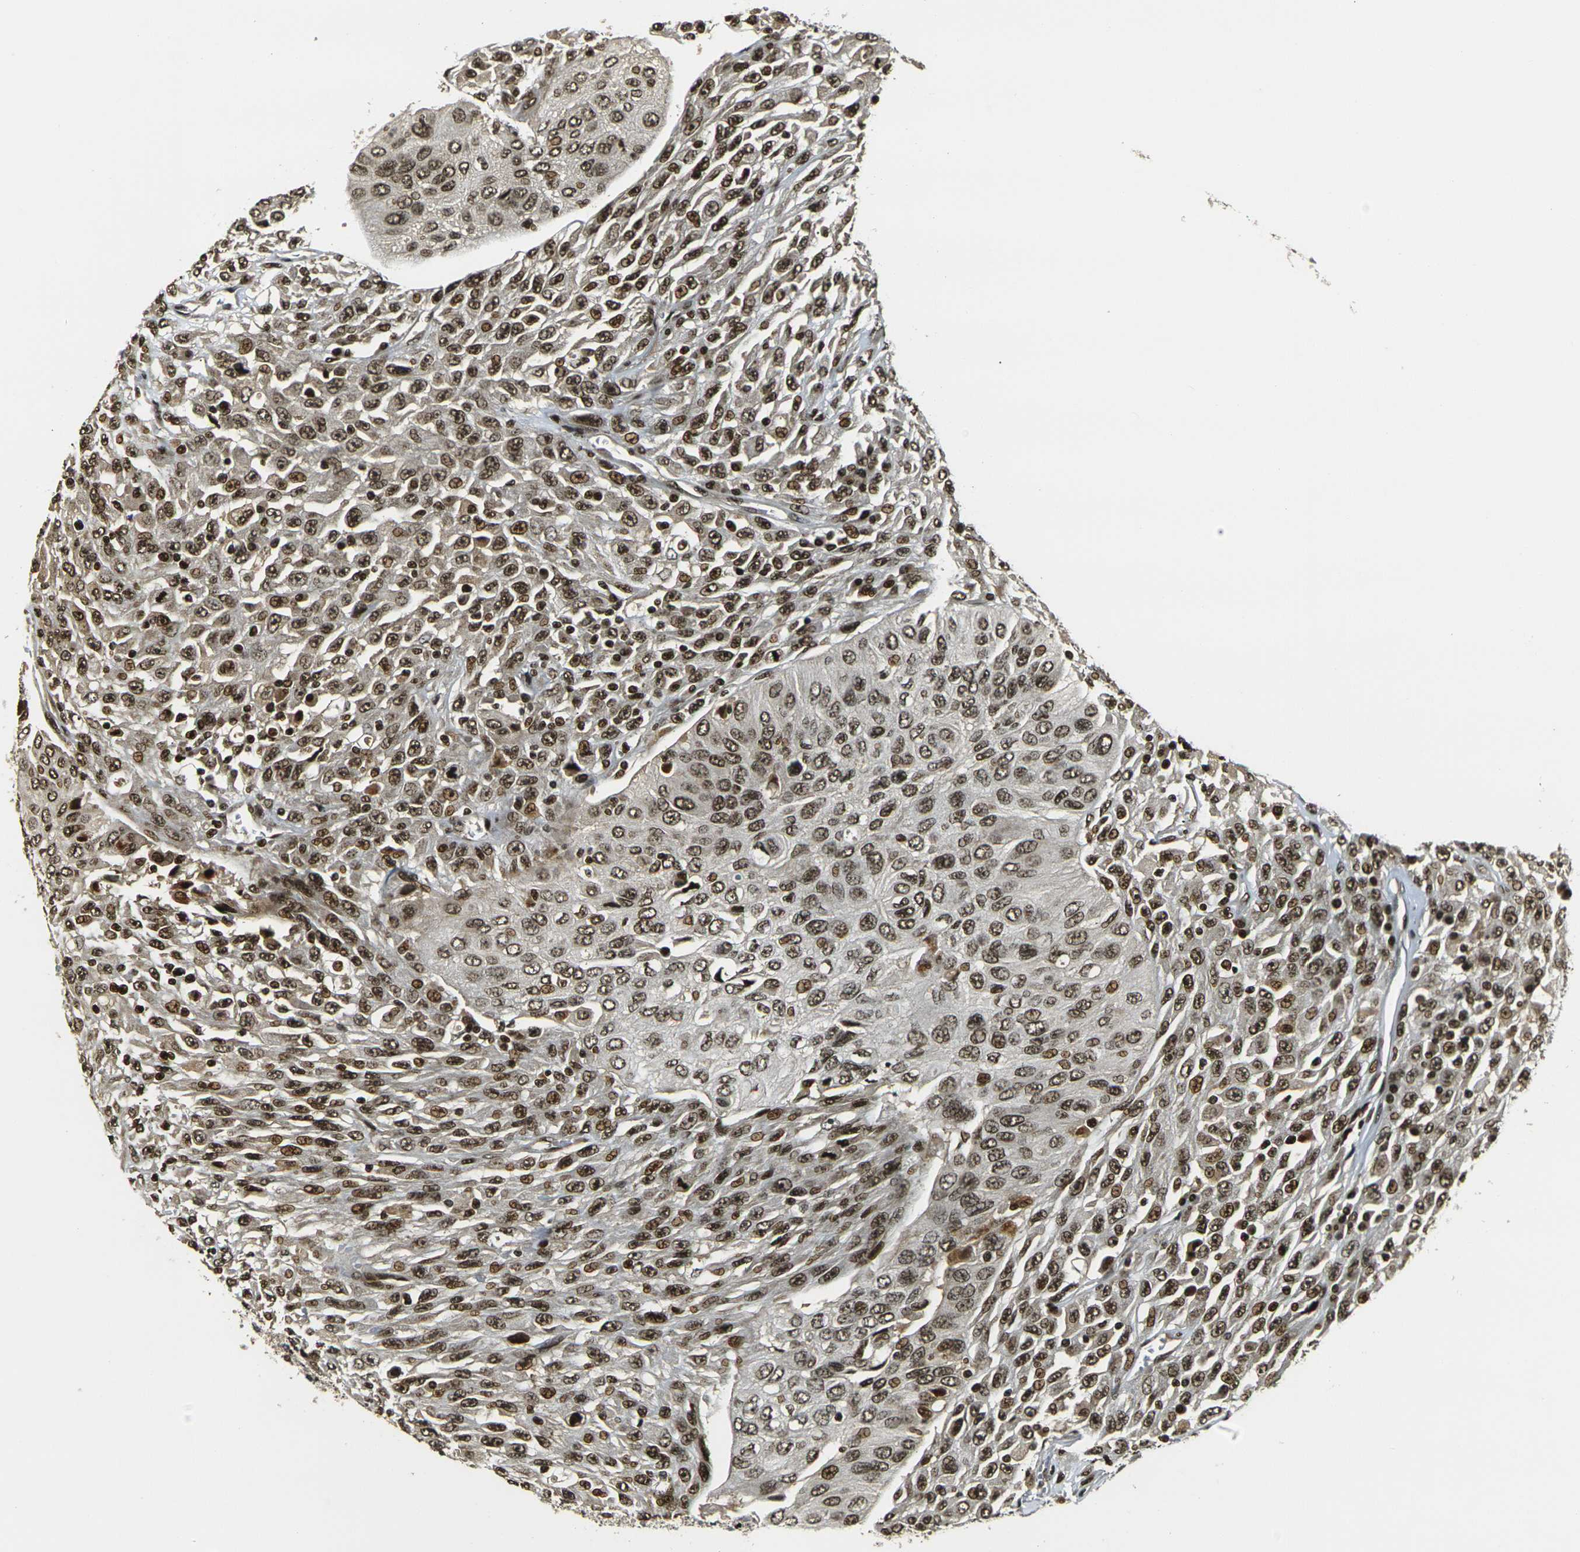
{"staining": {"intensity": "moderate", "quantity": ">75%", "location": "nuclear"}, "tissue": "urothelial cancer", "cell_type": "Tumor cells", "image_type": "cancer", "snomed": [{"axis": "morphology", "description": "Urothelial carcinoma, High grade"}, {"axis": "topography", "description": "Urinary bladder"}], "caption": "Moderate nuclear positivity for a protein is appreciated in about >75% of tumor cells of urothelial cancer using IHC.", "gene": "ACTL6A", "patient": {"sex": "male", "age": 66}}